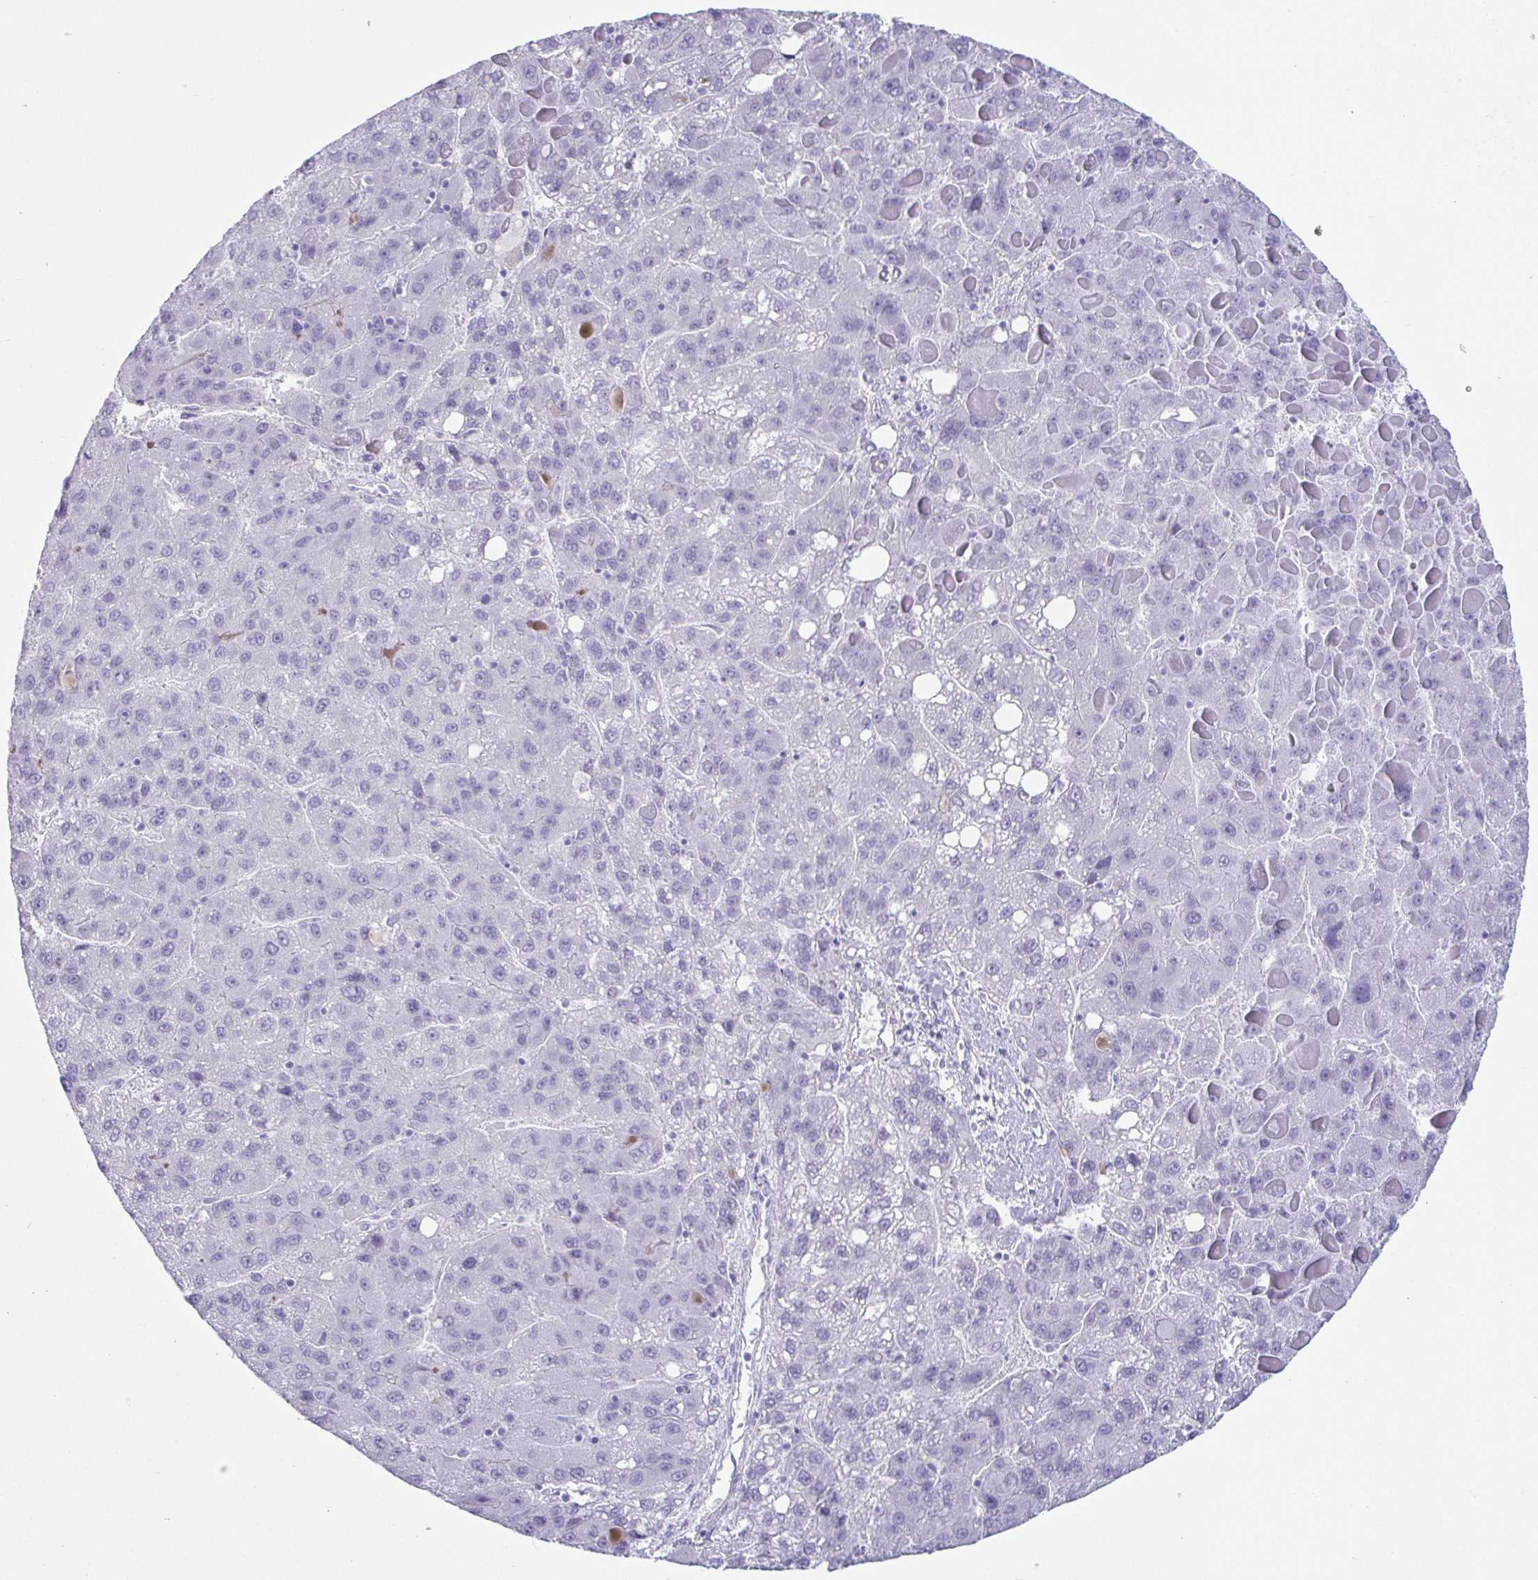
{"staining": {"intensity": "negative", "quantity": "none", "location": "none"}, "tissue": "liver cancer", "cell_type": "Tumor cells", "image_type": "cancer", "snomed": [{"axis": "morphology", "description": "Carcinoma, Hepatocellular, NOS"}, {"axis": "topography", "description": "Liver"}], "caption": "DAB immunohistochemical staining of human hepatocellular carcinoma (liver) displays no significant expression in tumor cells. (Immunohistochemistry (ihc), brightfield microscopy, high magnification).", "gene": "CREG2", "patient": {"sex": "female", "age": 82}}